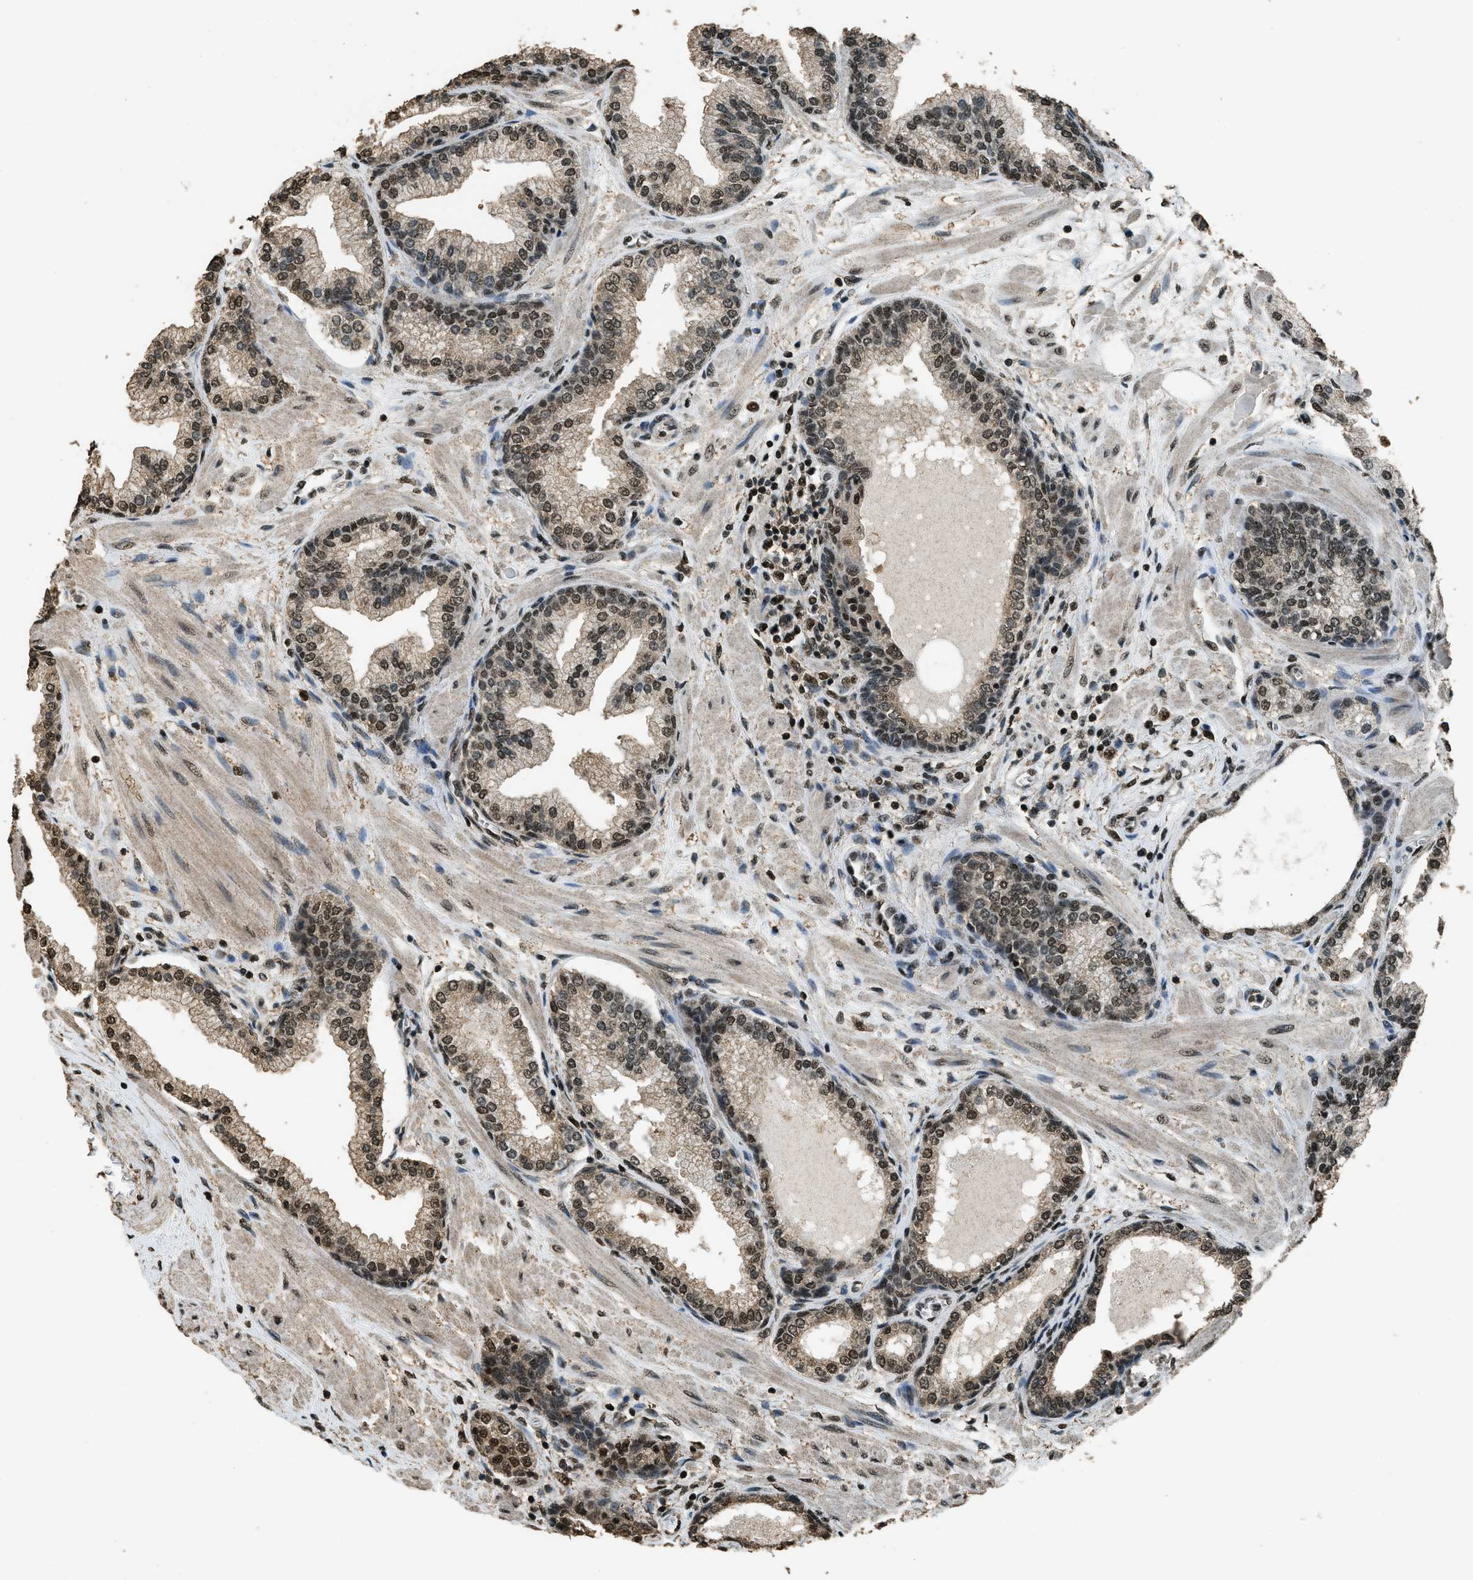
{"staining": {"intensity": "moderate", "quantity": ">75%", "location": "nuclear"}, "tissue": "prostate", "cell_type": "Glandular cells", "image_type": "normal", "snomed": [{"axis": "morphology", "description": "Normal tissue, NOS"}, {"axis": "morphology", "description": "Urothelial carcinoma, Low grade"}, {"axis": "topography", "description": "Urinary bladder"}, {"axis": "topography", "description": "Prostate"}], "caption": "Protein staining of benign prostate exhibits moderate nuclear positivity in approximately >75% of glandular cells. The staining was performed using DAB (3,3'-diaminobenzidine) to visualize the protein expression in brown, while the nuclei were stained in blue with hematoxylin (Magnification: 20x).", "gene": "MYB", "patient": {"sex": "male", "age": 60}}